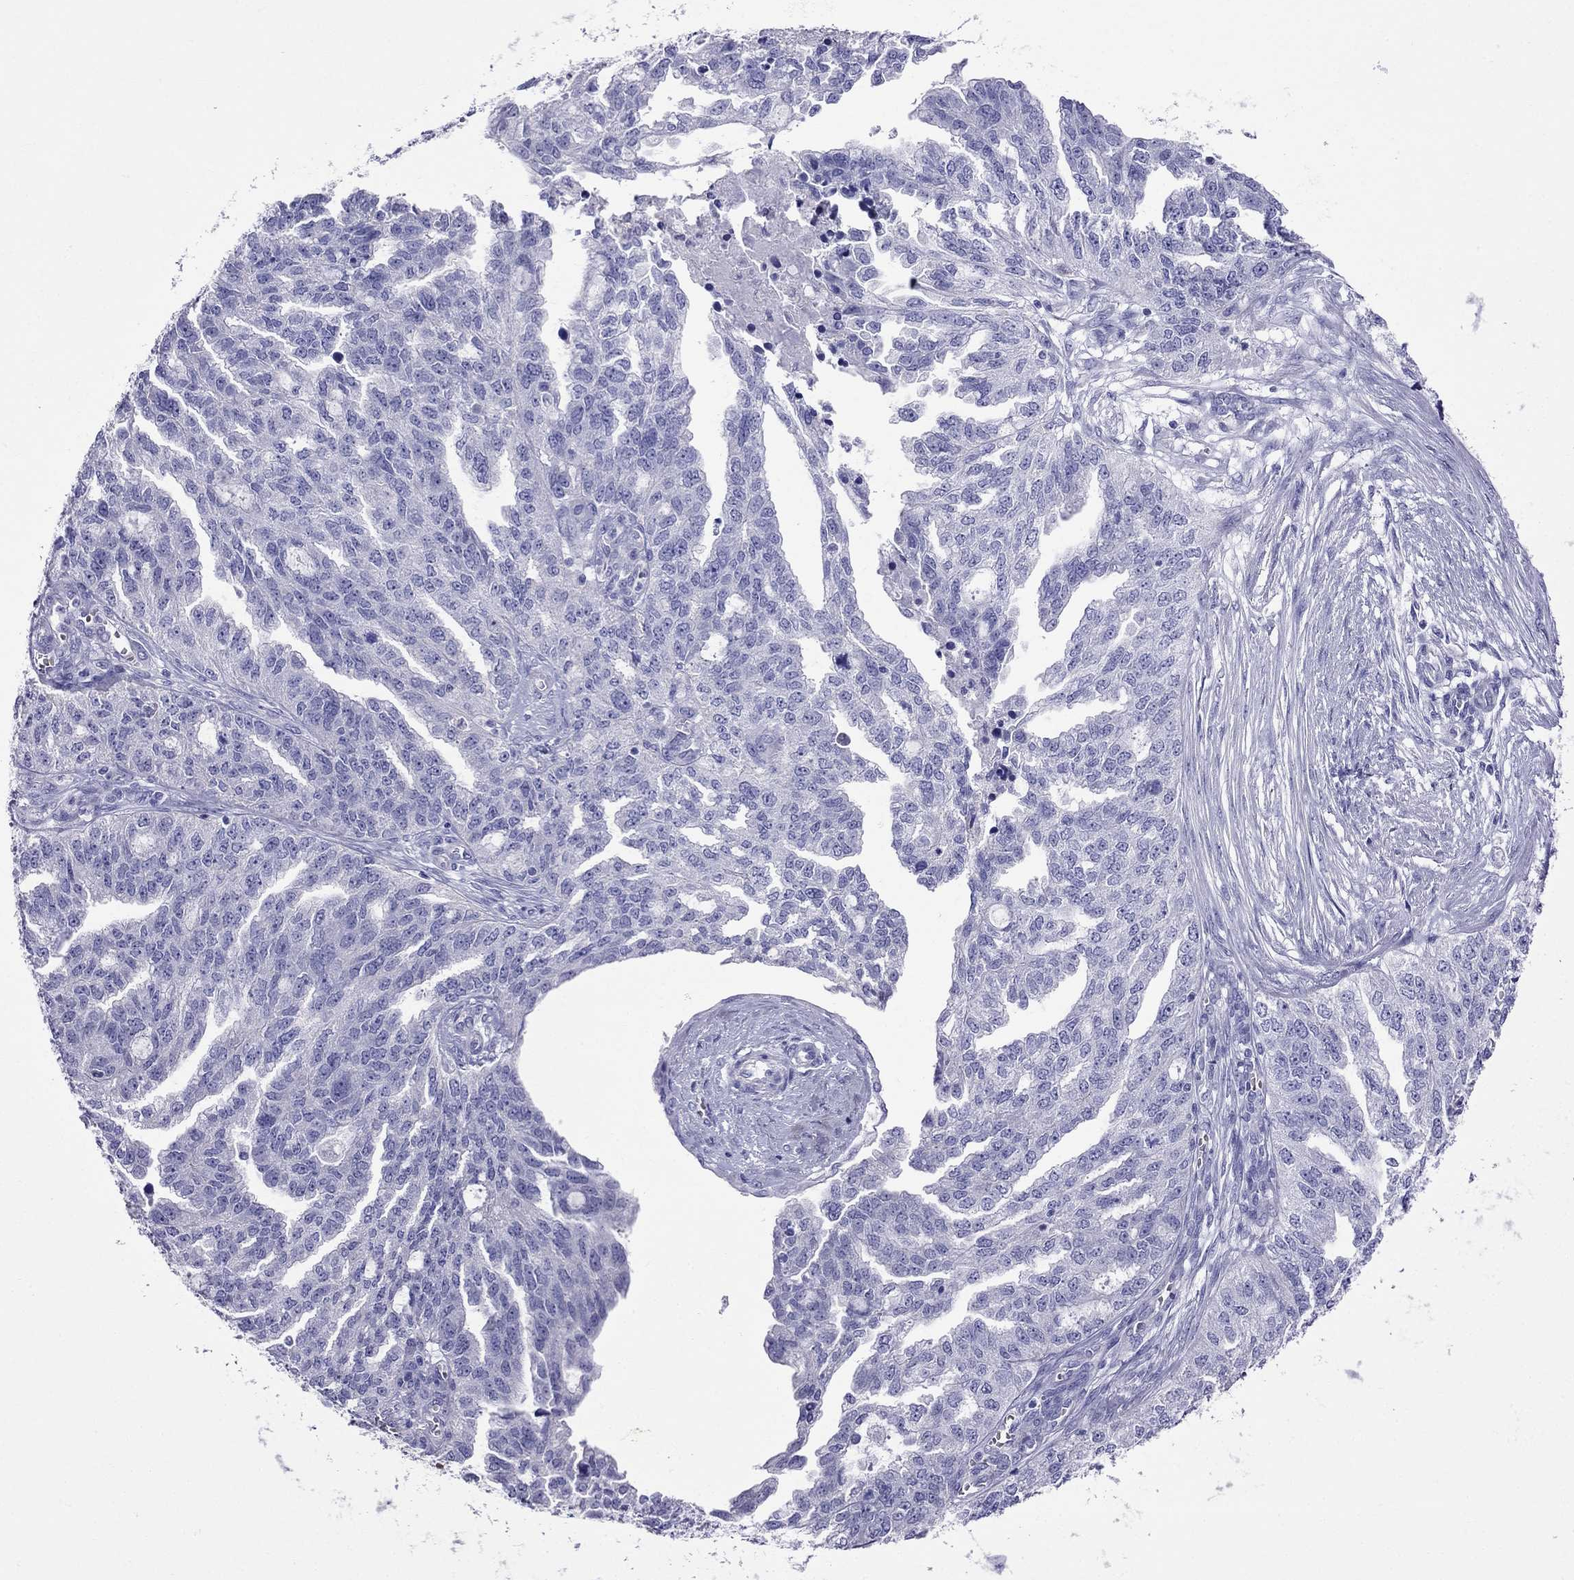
{"staining": {"intensity": "negative", "quantity": "none", "location": "none"}, "tissue": "ovarian cancer", "cell_type": "Tumor cells", "image_type": "cancer", "snomed": [{"axis": "morphology", "description": "Cystadenocarcinoma, serous, NOS"}, {"axis": "topography", "description": "Ovary"}], "caption": "Tumor cells show no significant protein staining in ovarian cancer (serous cystadenocarcinoma).", "gene": "TDRD1", "patient": {"sex": "female", "age": 51}}